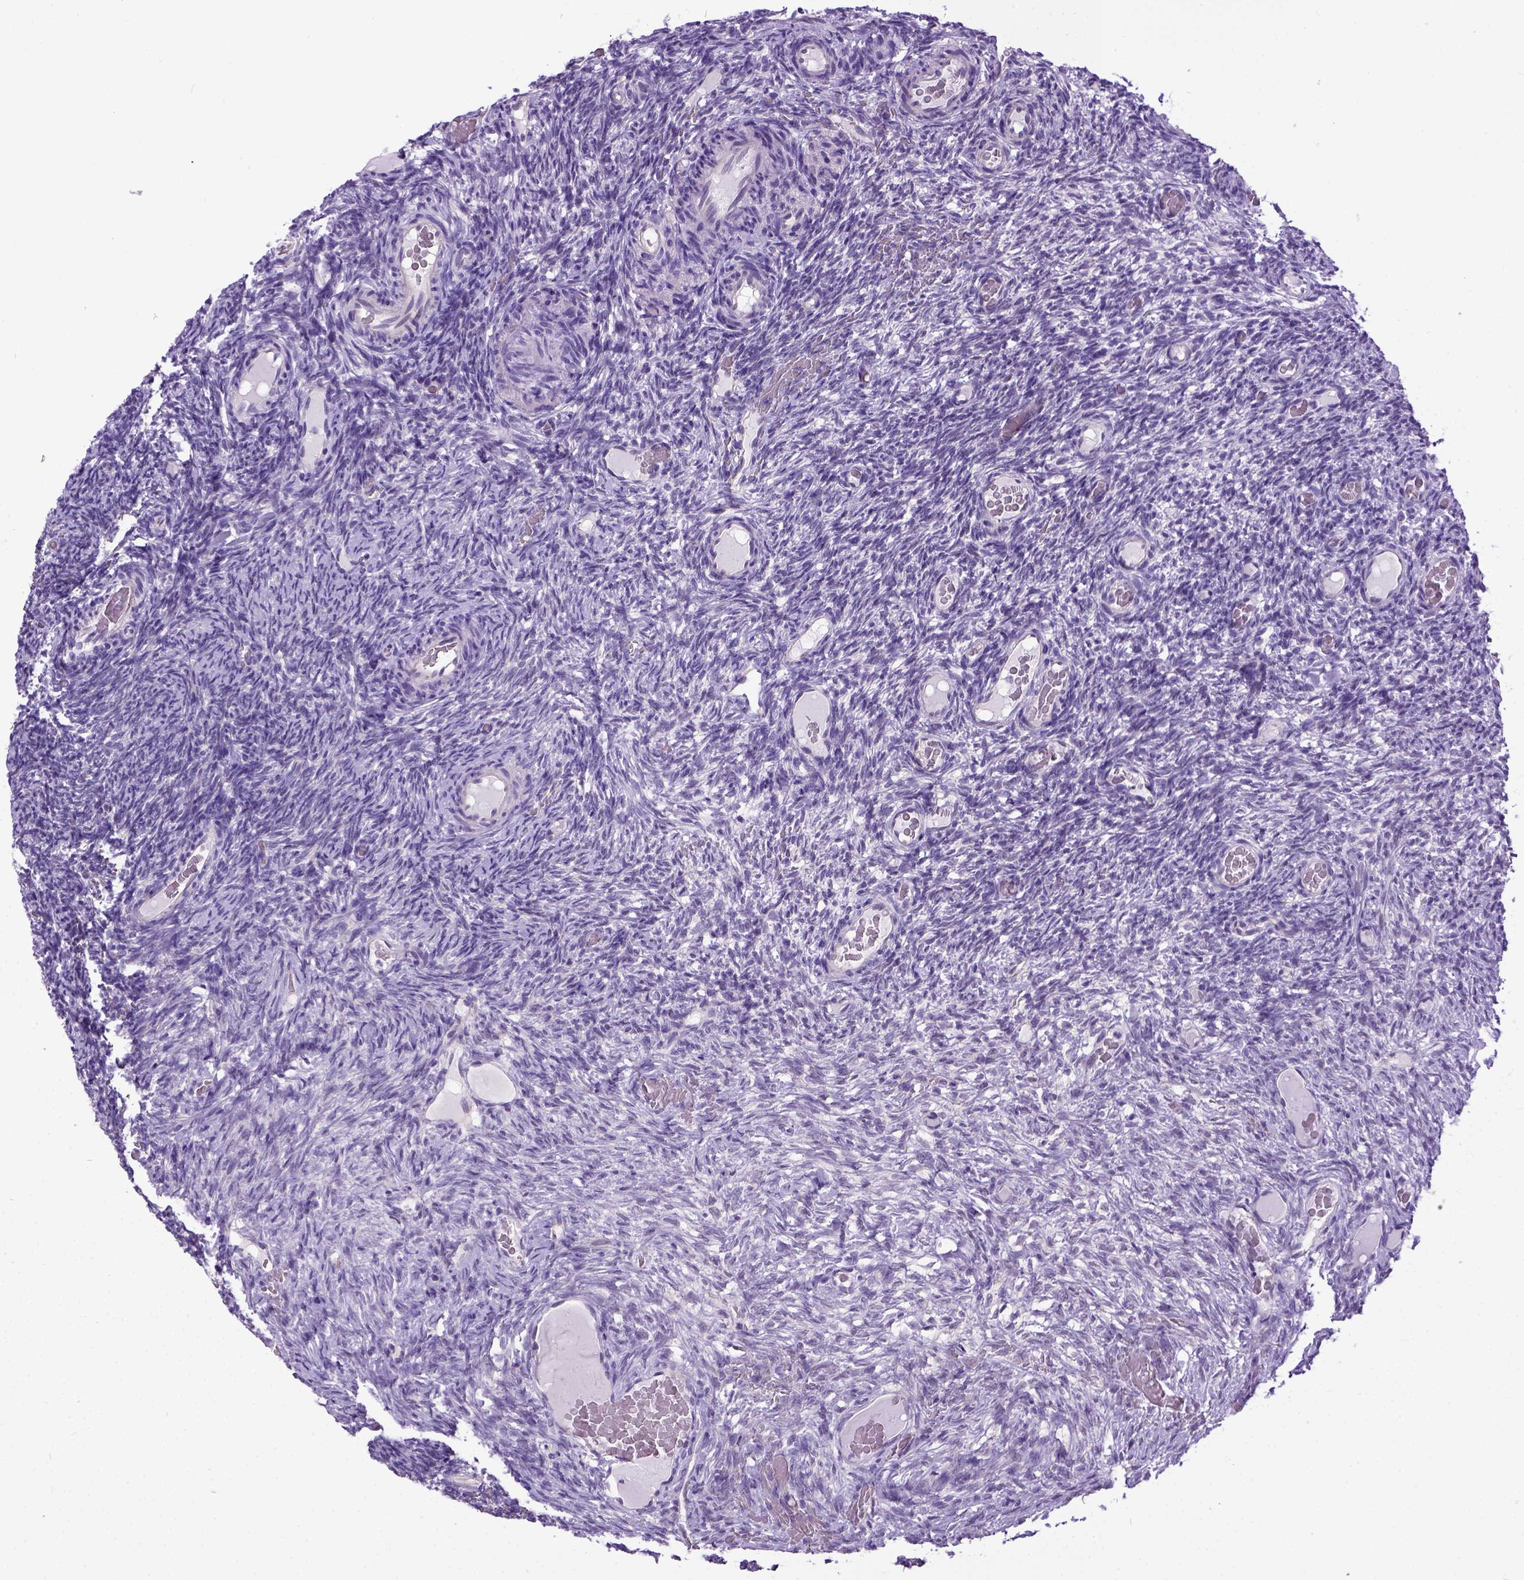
{"staining": {"intensity": "negative", "quantity": "none", "location": "none"}, "tissue": "ovary", "cell_type": "Follicle cells", "image_type": "normal", "snomed": [{"axis": "morphology", "description": "Normal tissue, NOS"}, {"axis": "topography", "description": "Ovary"}], "caption": "Normal ovary was stained to show a protein in brown. There is no significant positivity in follicle cells. The staining is performed using DAB brown chromogen with nuclei counter-stained in using hematoxylin.", "gene": "NEK5", "patient": {"sex": "female", "age": 34}}